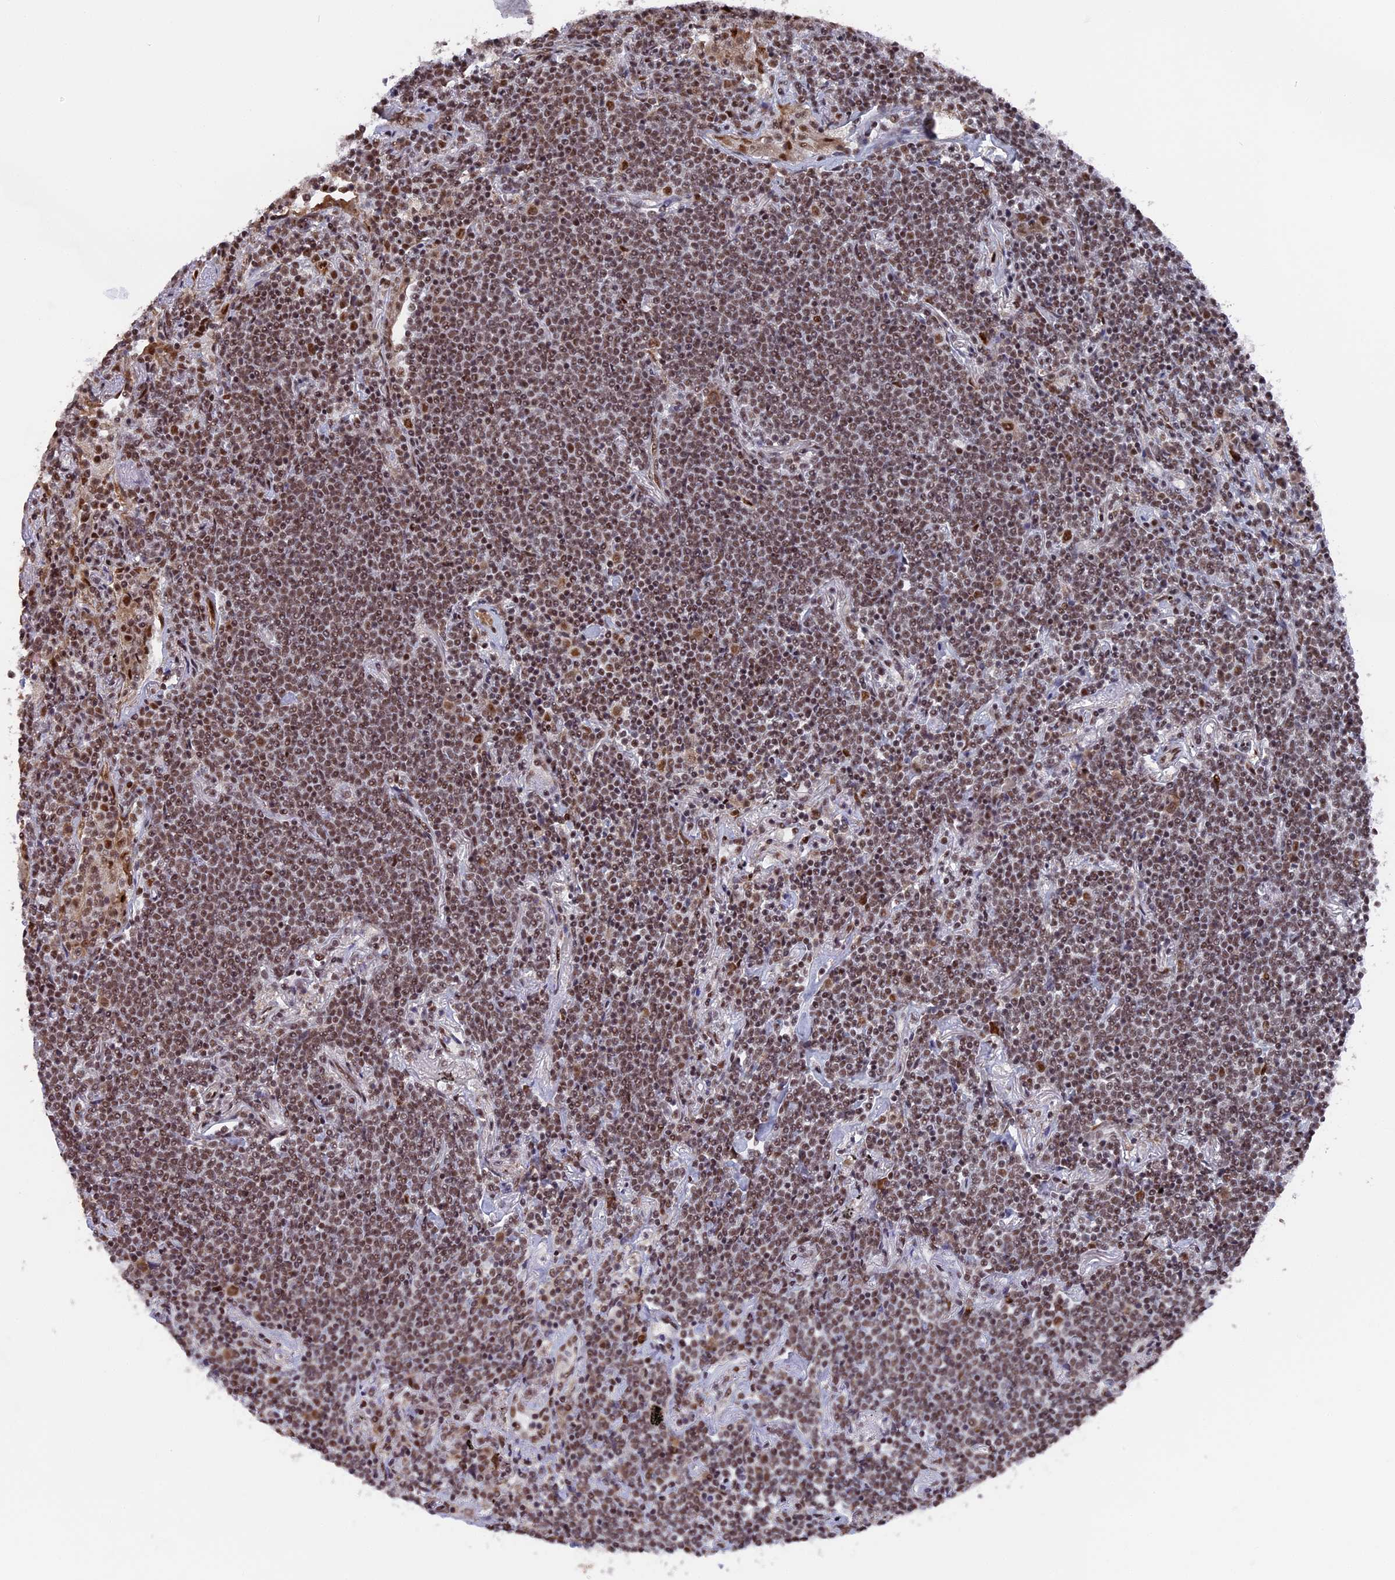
{"staining": {"intensity": "moderate", "quantity": ">75%", "location": "nuclear"}, "tissue": "lymphoma", "cell_type": "Tumor cells", "image_type": "cancer", "snomed": [{"axis": "morphology", "description": "Malignant lymphoma, non-Hodgkin's type, Low grade"}, {"axis": "topography", "description": "Lung"}], "caption": "A micrograph of human lymphoma stained for a protein reveals moderate nuclear brown staining in tumor cells.", "gene": "SF3A2", "patient": {"sex": "female", "age": 71}}